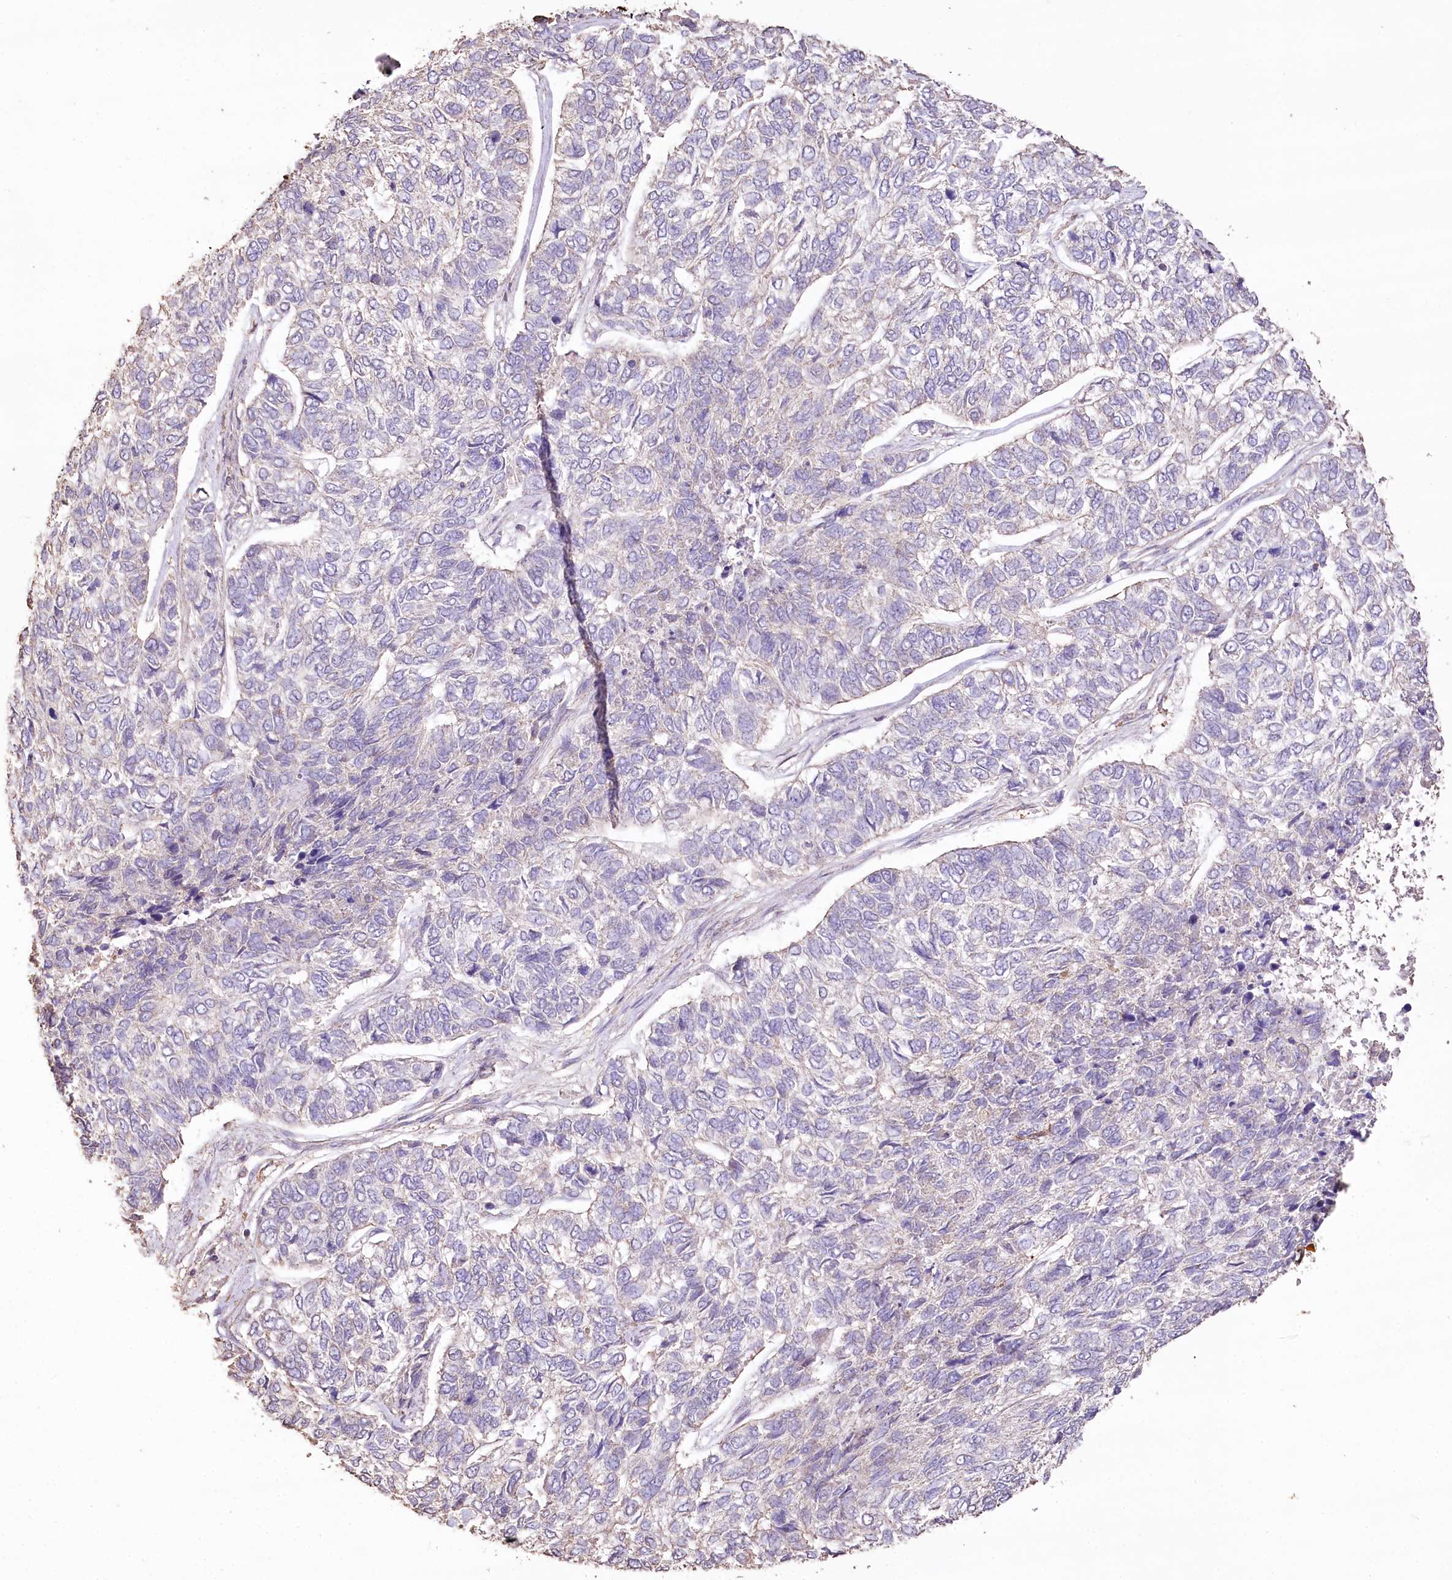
{"staining": {"intensity": "negative", "quantity": "none", "location": "none"}, "tissue": "skin cancer", "cell_type": "Tumor cells", "image_type": "cancer", "snomed": [{"axis": "morphology", "description": "Basal cell carcinoma"}, {"axis": "topography", "description": "Skin"}], "caption": "Photomicrograph shows no protein expression in tumor cells of skin basal cell carcinoma tissue. (IHC, brightfield microscopy, high magnification).", "gene": "IREB2", "patient": {"sex": "female", "age": 65}}